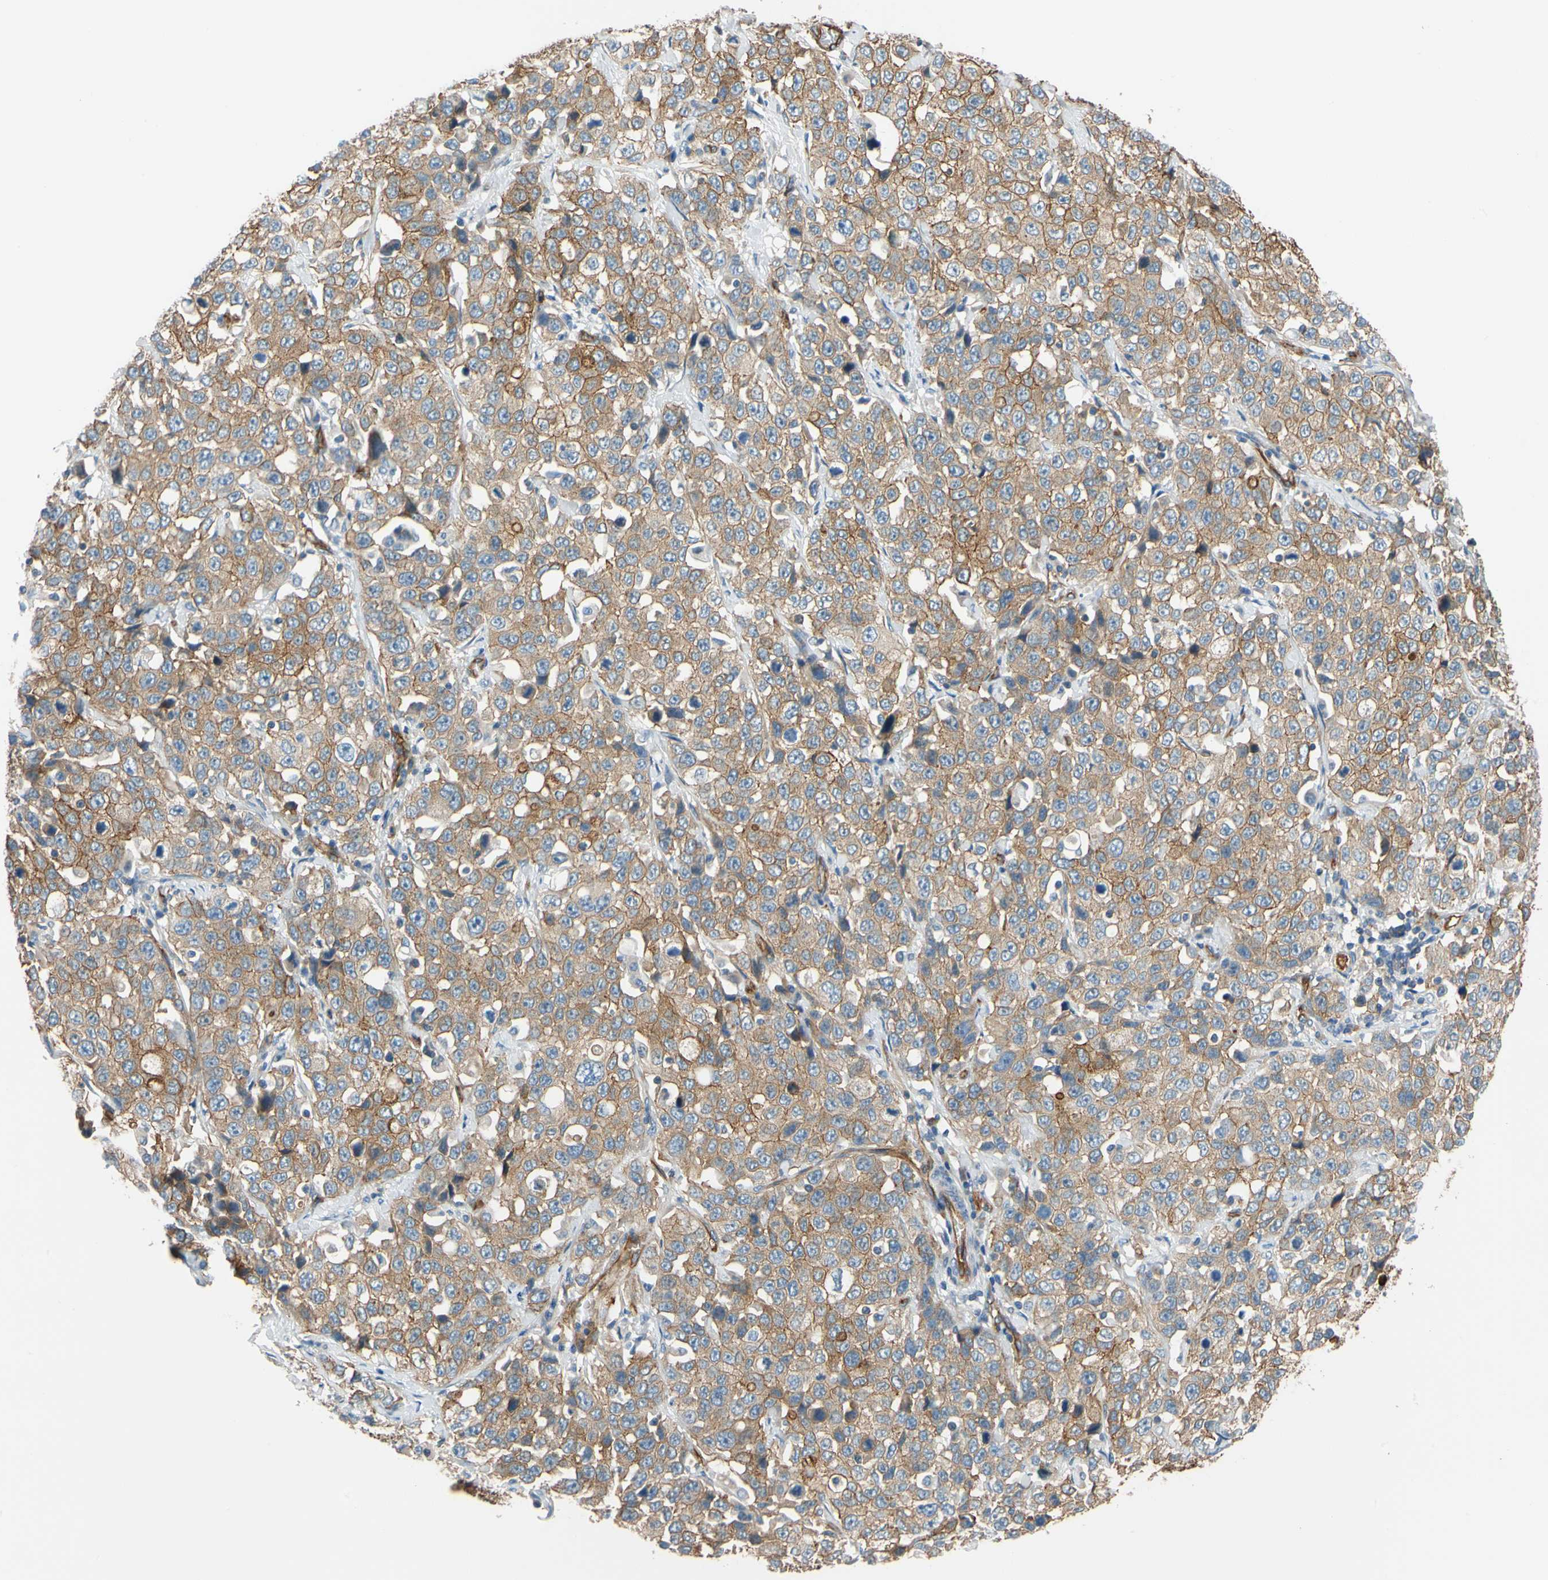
{"staining": {"intensity": "moderate", "quantity": ">75%", "location": "cytoplasmic/membranous"}, "tissue": "stomach cancer", "cell_type": "Tumor cells", "image_type": "cancer", "snomed": [{"axis": "morphology", "description": "Normal tissue, NOS"}, {"axis": "morphology", "description": "Adenocarcinoma, NOS"}, {"axis": "topography", "description": "Stomach"}], "caption": "Human stomach adenocarcinoma stained with a brown dye displays moderate cytoplasmic/membranous positive expression in about >75% of tumor cells.", "gene": "SPTAN1", "patient": {"sex": "male", "age": 48}}